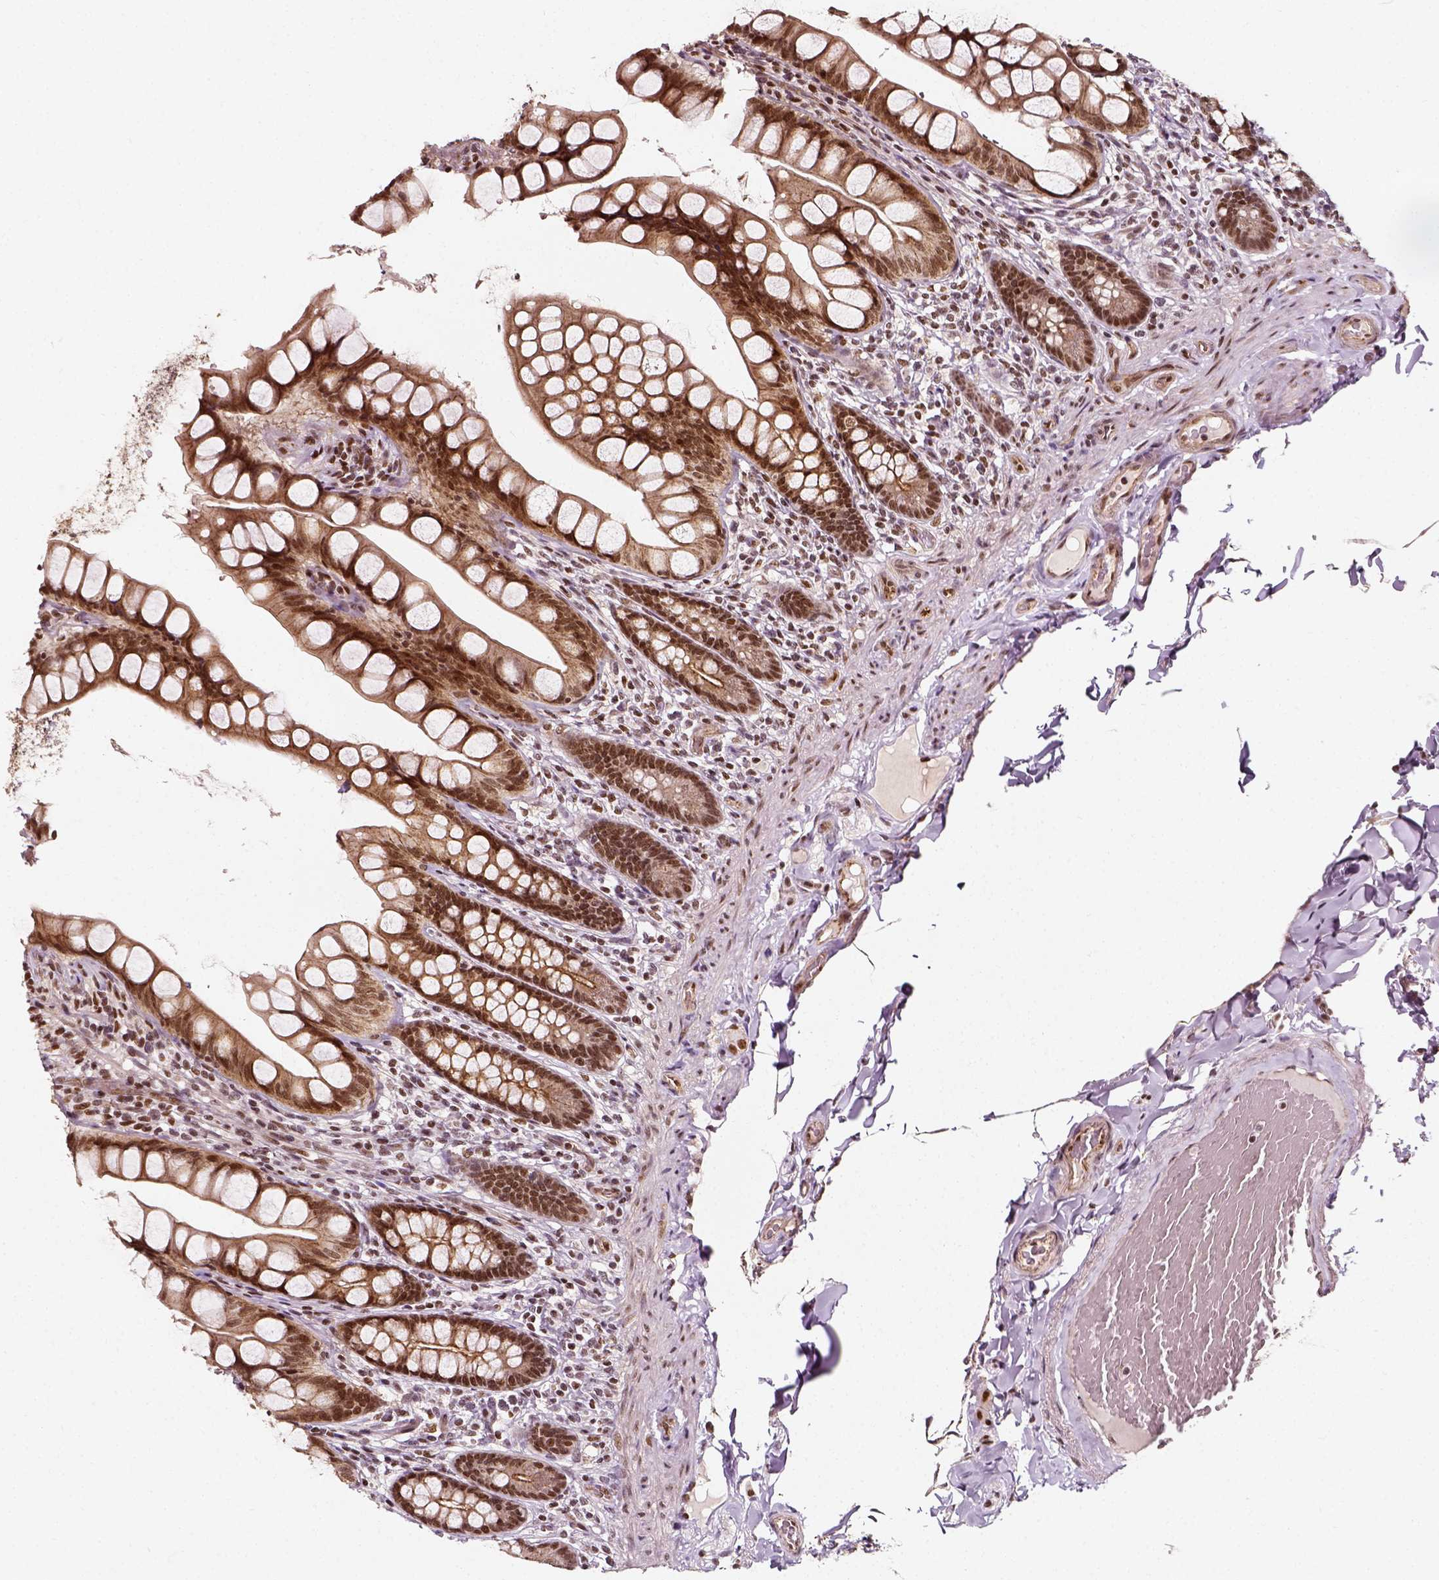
{"staining": {"intensity": "moderate", "quantity": ">75%", "location": "cytoplasmic/membranous,nuclear"}, "tissue": "small intestine", "cell_type": "Glandular cells", "image_type": "normal", "snomed": [{"axis": "morphology", "description": "Normal tissue, NOS"}, {"axis": "topography", "description": "Small intestine"}], "caption": "A brown stain highlights moderate cytoplasmic/membranous,nuclear expression of a protein in glandular cells of benign human small intestine.", "gene": "NACC1", "patient": {"sex": "male", "age": 70}}